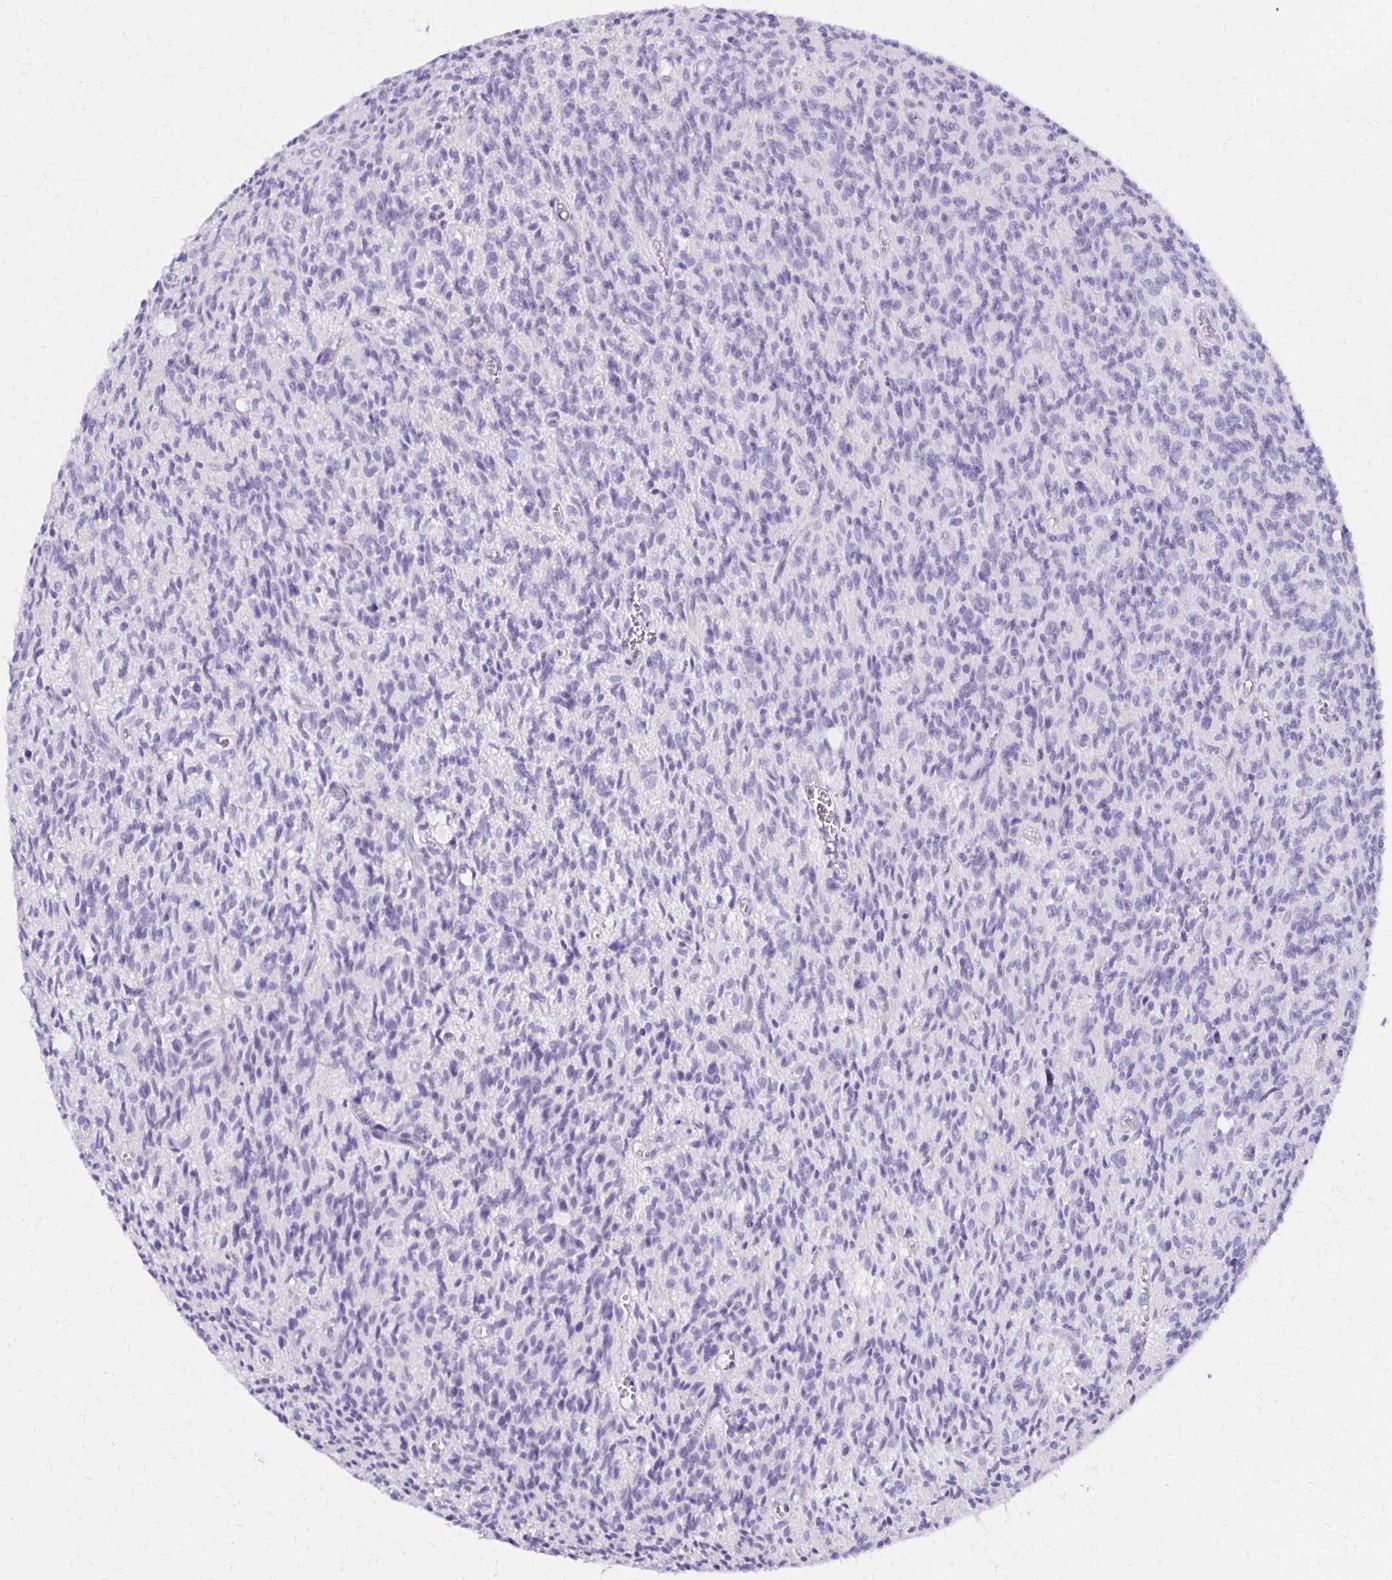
{"staining": {"intensity": "negative", "quantity": "none", "location": "none"}, "tissue": "glioma", "cell_type": "Tumor cells", "image_type": "cancer", "snomed": [{"axis": "morphology", "description": "Glioma, malignant, Low grade"}, {"axis": "topography", "description": "Brain"}], "caption": "DAB (3,3'-diaminobenzidine) immunohistochemical staining of human low-grade glioma (malignant) reveals no significant positivity in tumor cells.", "gene": "FNTB", "patient": {"sex": "male", "age": 64}}